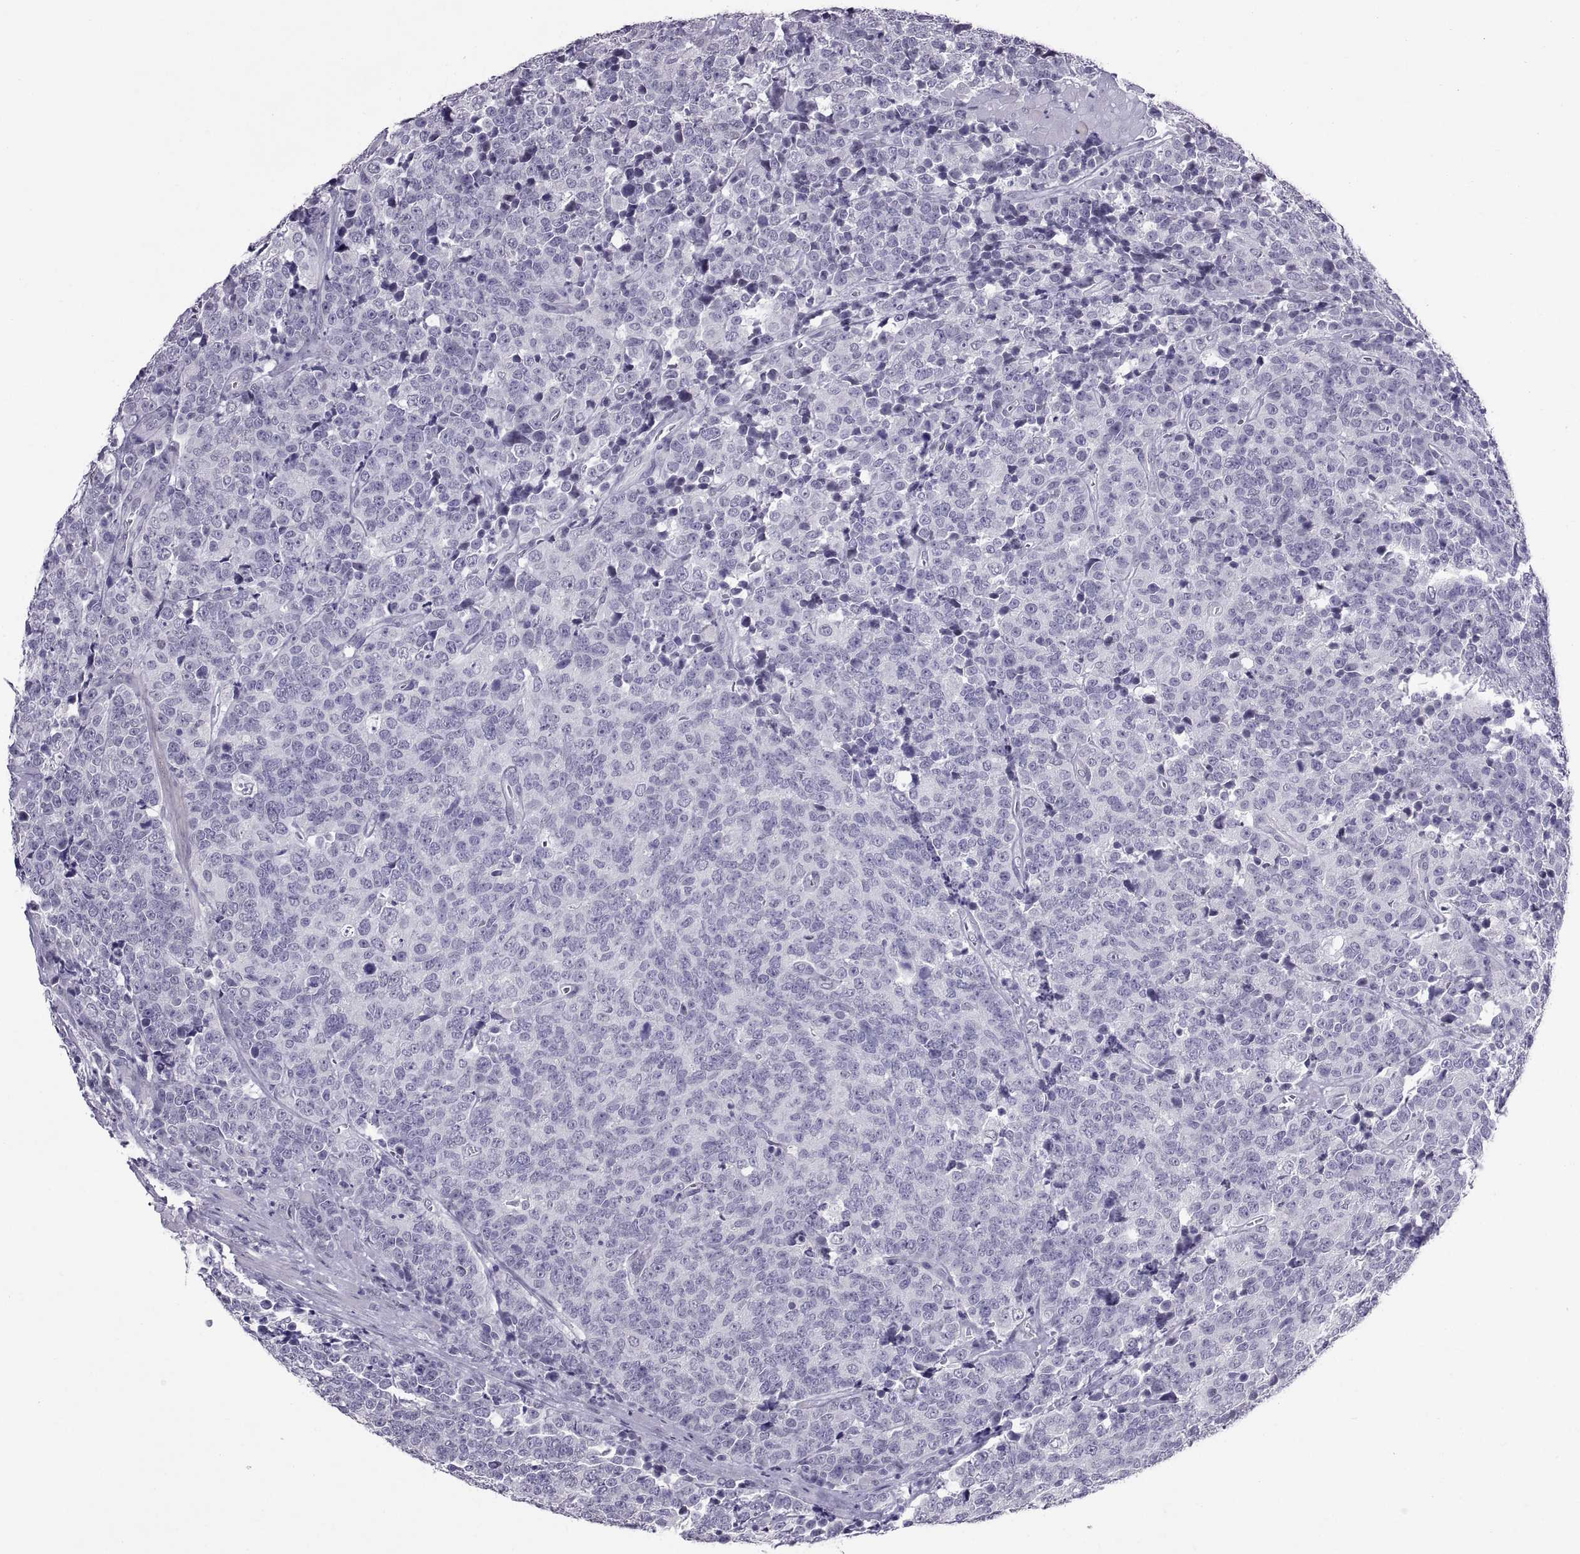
{"staining": {"intensity": "negative", "quantity": "none", "location": "none"}, "tissue": "prostate cancer", "cell_type": "Tumor cells", "image_type": "cancer", "snomed": [{"axis": "morphology", "description": "Adenocarcinoma, NOS"}, {"axis": "topography", "description": "Prostate"}], "caption": "Immunohistochemistry photomicrograph of human prostate cancer (adenocarcinoma) stained for a protein (brown), which reveals no expression in tumor cells.", "gene": "KRT77", "patient": {"sex": "male", "age": 67}}